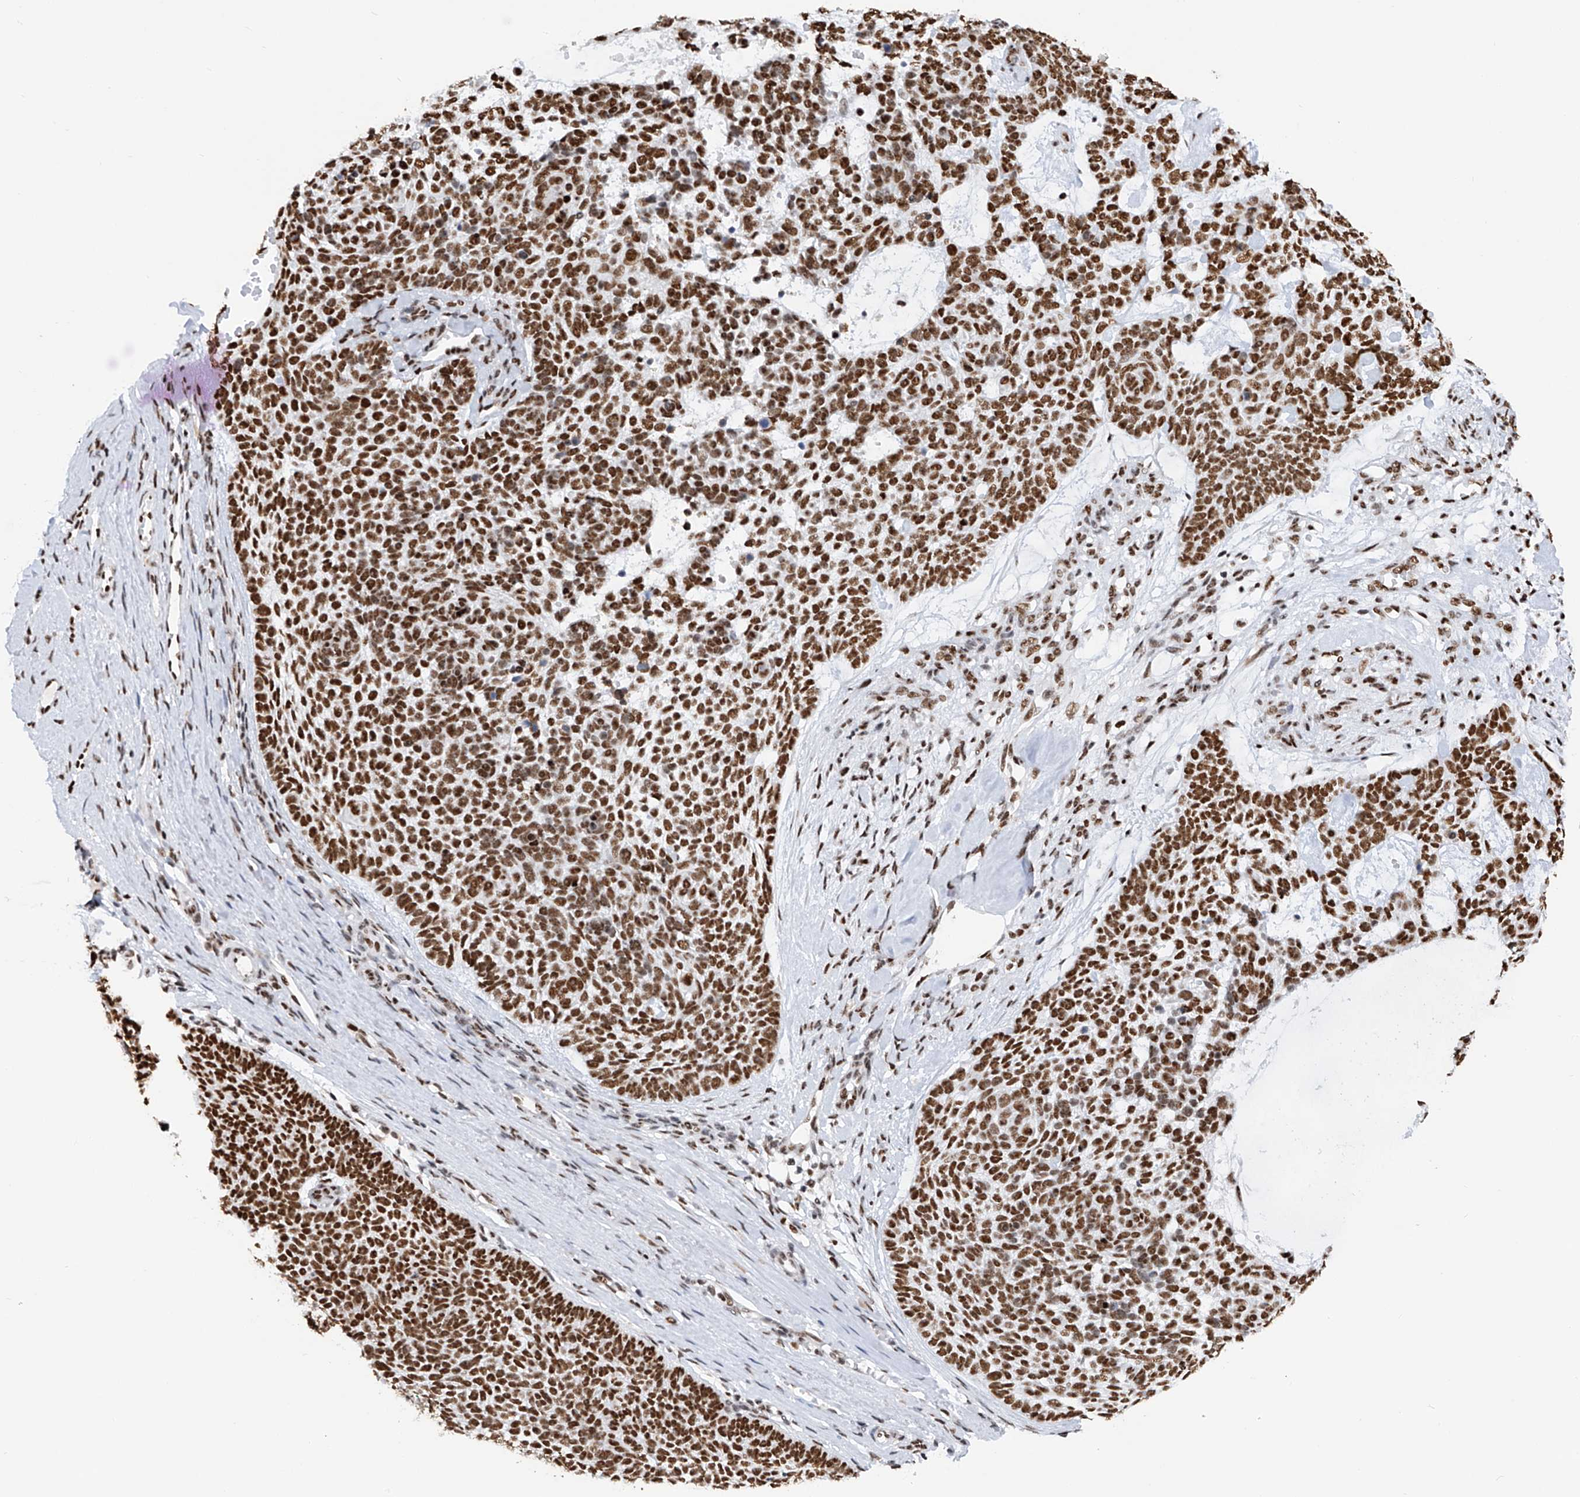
{"staining": {"intensity": "strong", "quantity": ">75%", "location": "nuclear"}, "tissue": "skin cancer", "cell_type": "Tumor cells", "image_type": "cancer", "snomed": [{"axis": "morphology", "description": "Basal cell carcinoma"}, {"axis": "topography", "description": "Skin"}], "caption": "The histopathology image displays immunohistochemical staining of basal cell carcinoma (skin). There is strong nuclear staining is present in about >75% of tumor cells.", "gene": "SRSF6", "patient": {"sex": "female", "age": 81}}